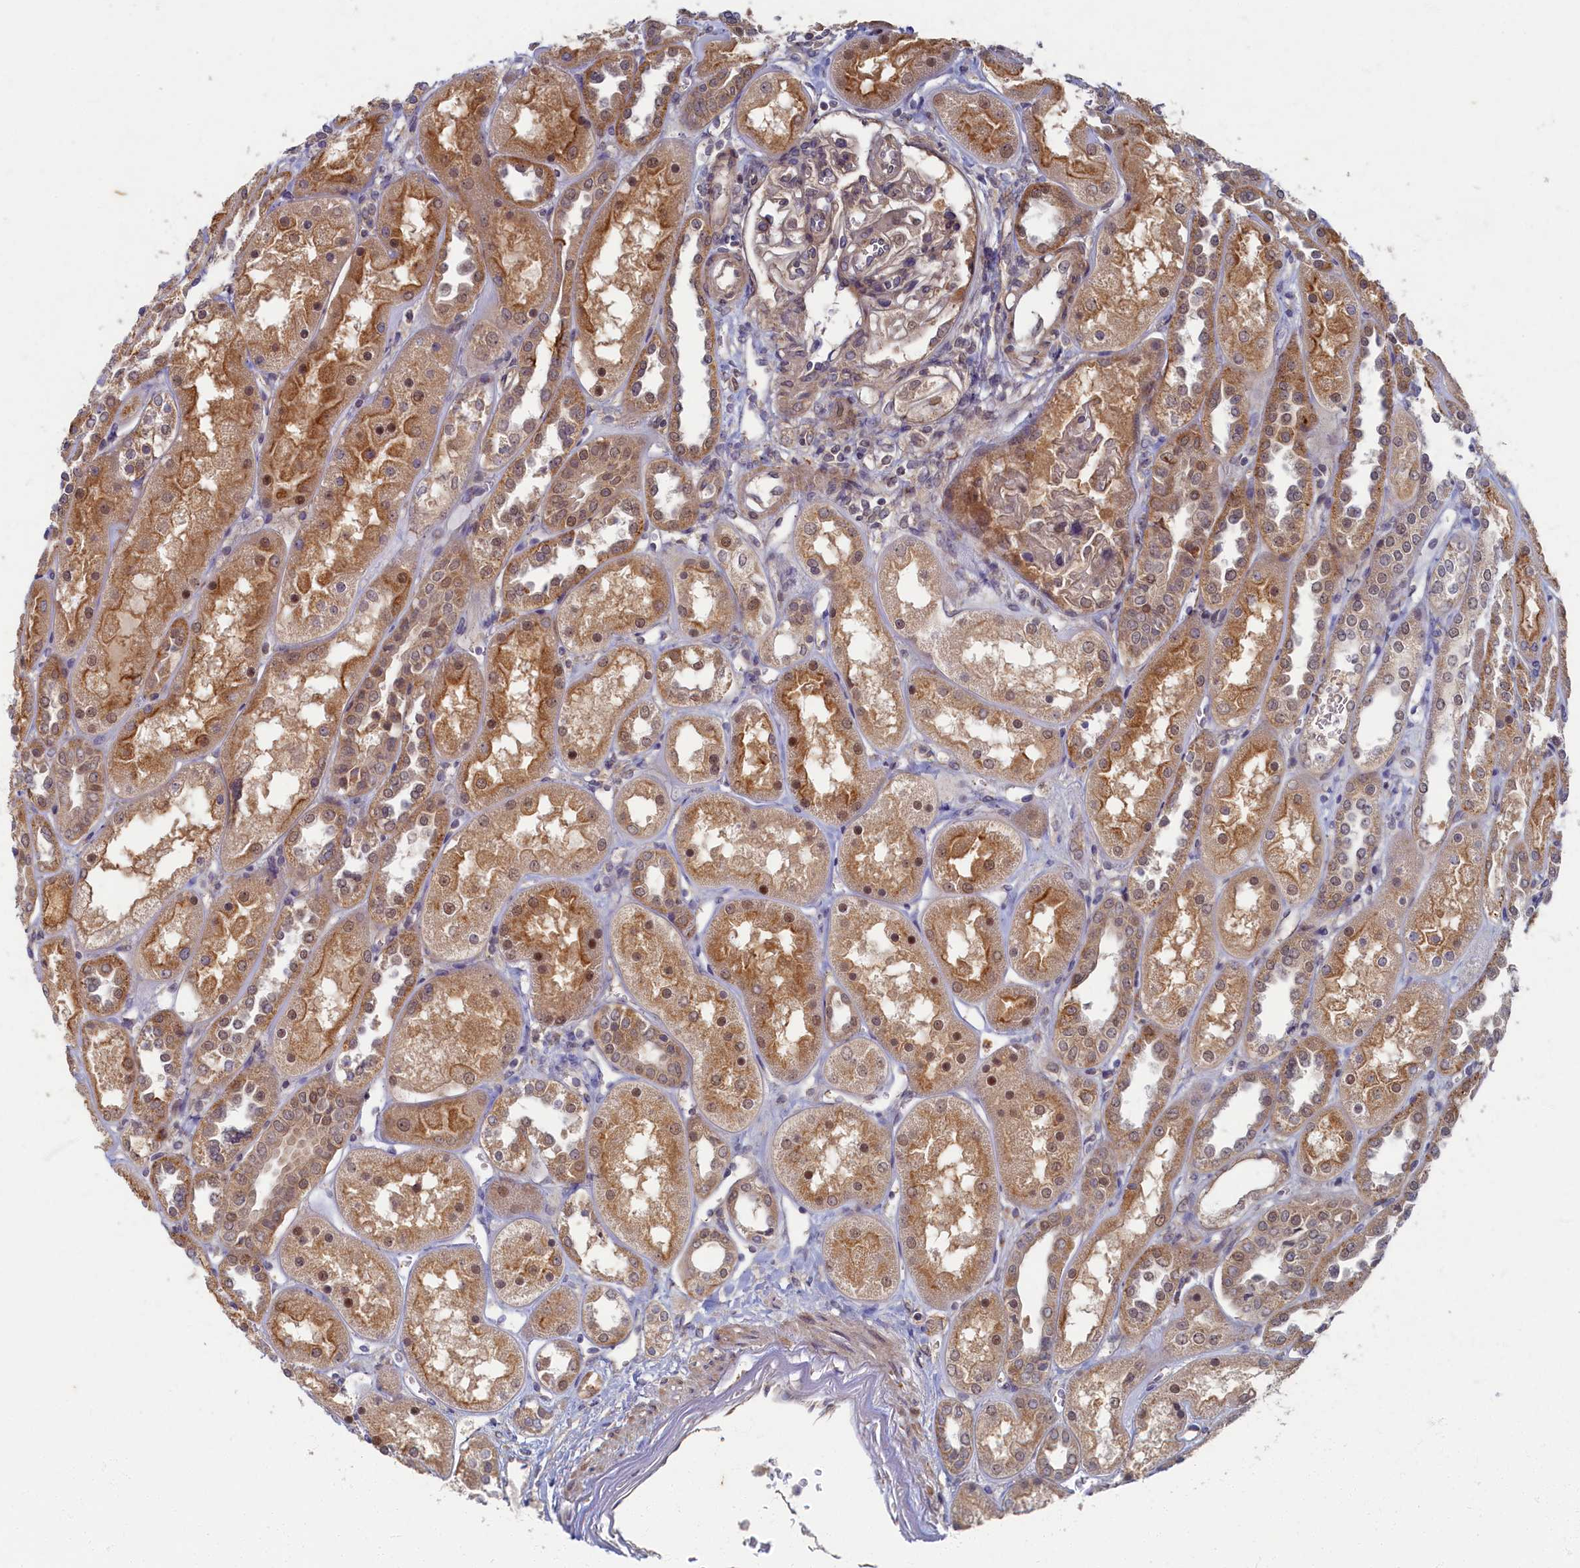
{"staining": {"intensity": "weak", "quantity": "25%-75%", "location": "cytoplasmic/membranous"}, "tissue": "kidney", "cell_type": "Cells in glomeruli", "image_type": "normal", "snomed": [{"axis": "morphology", "description": "Normal tissue, NOS"}, {"axis": "topography", "description": "Kidney"}], "caption": "Benign kidney shows weak cytoplasmic/membranous expression in about 25%-75% of cells in glomeruli, visualized by immunohistochemistry. (DAB IHC with brightfield microscopy, high magnification).", "gene": "WDR59", "patient": {"sex": "male", "age": 70}}